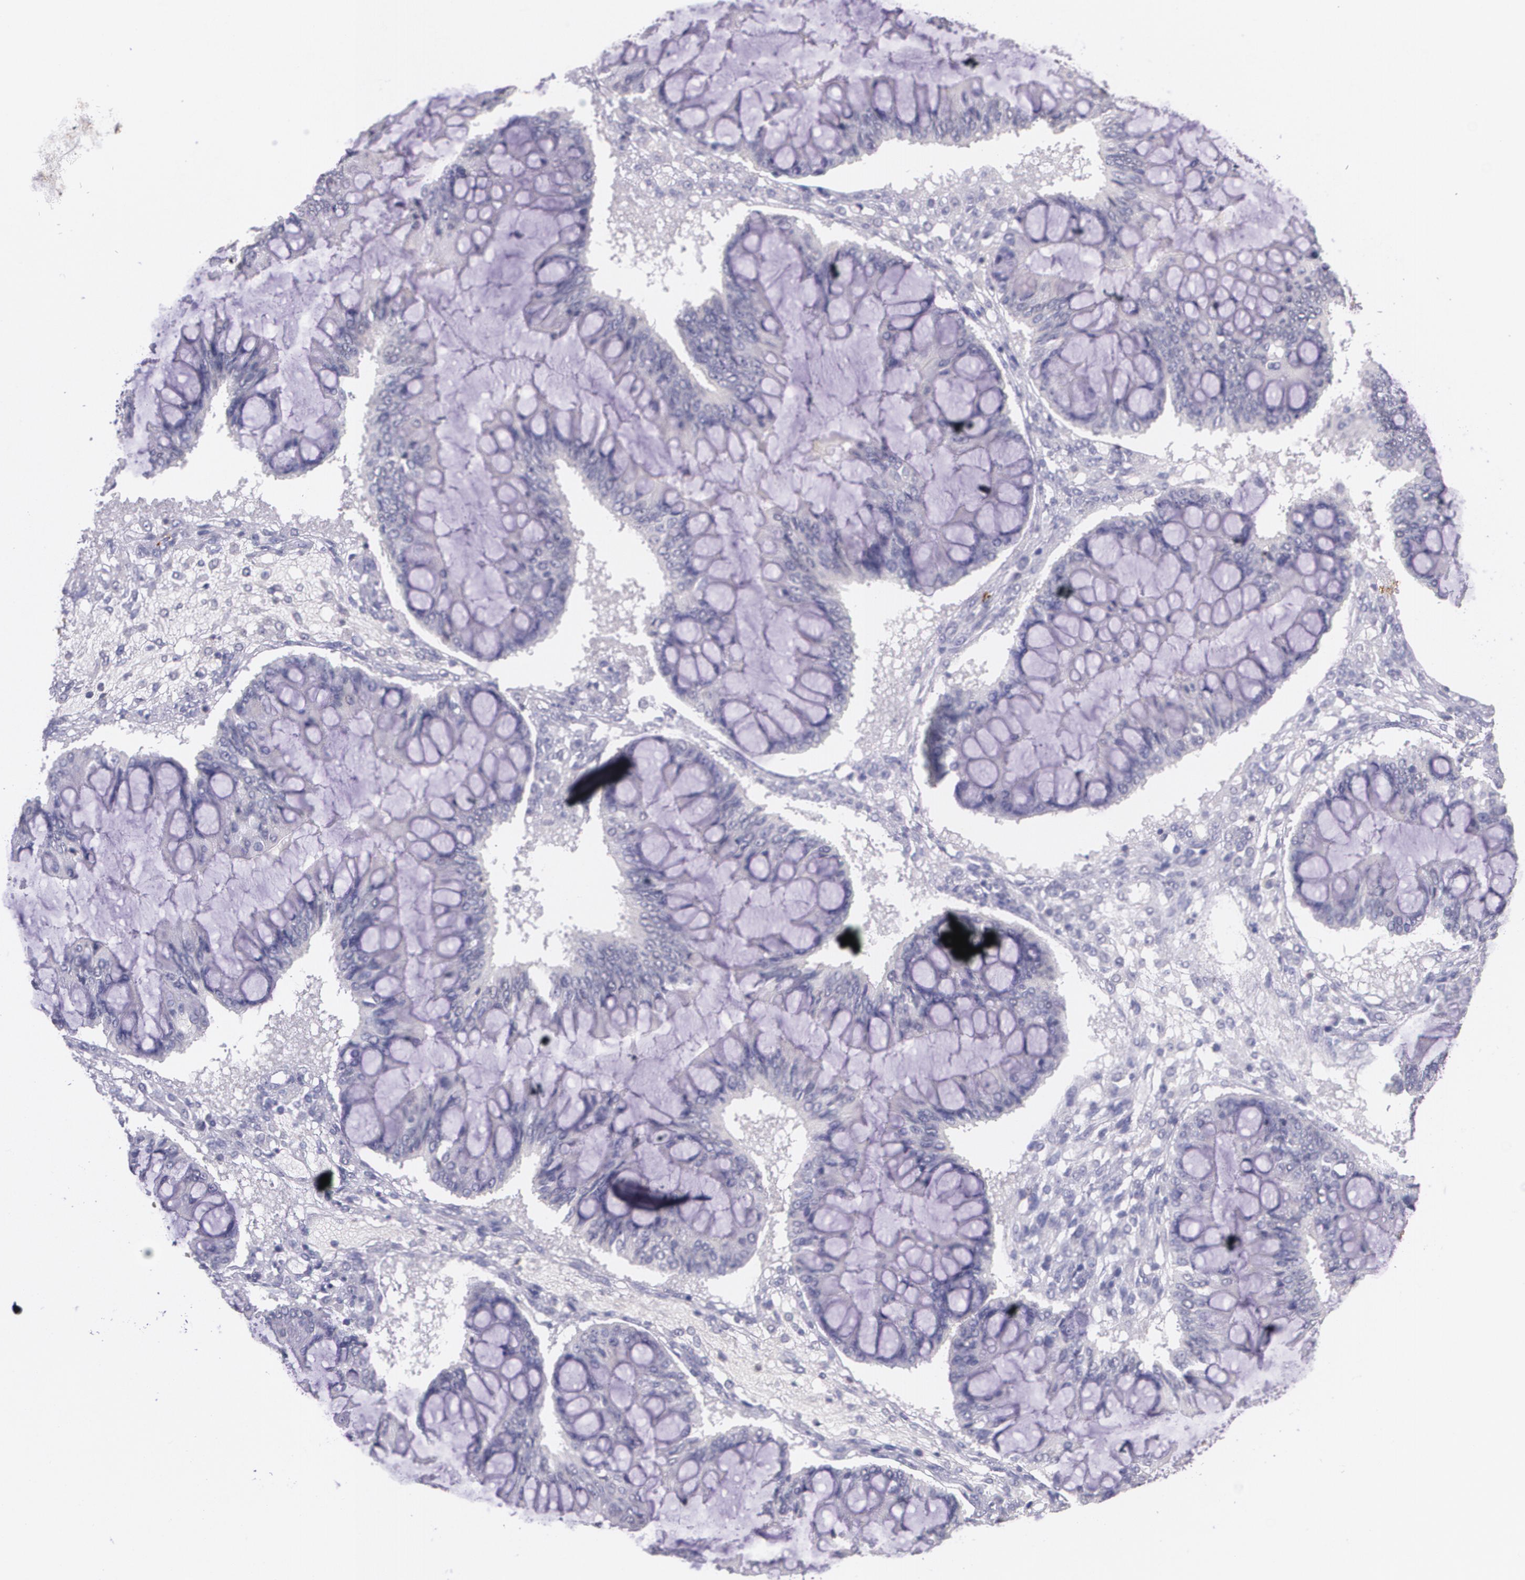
{"staining": {"intensity": "negative", "quantity": "none", "location": "none"}, "tissue": "ovarian cancer", "cell_type": "Tumor cells", "image_type": "cancer", "snomed": [{"axis": "morphology", "description": "Cystadenocarcinoma, mucinous, NOS"}, {"axis": "topography", "description": "Ovary"}], "caption": "This is an IHC image of human ovarian mucinous cystadenocarcinoma. There is no staining in tumor cells.", "gene": "RTN1", "patient": {"sex": "female", "age": 73}}